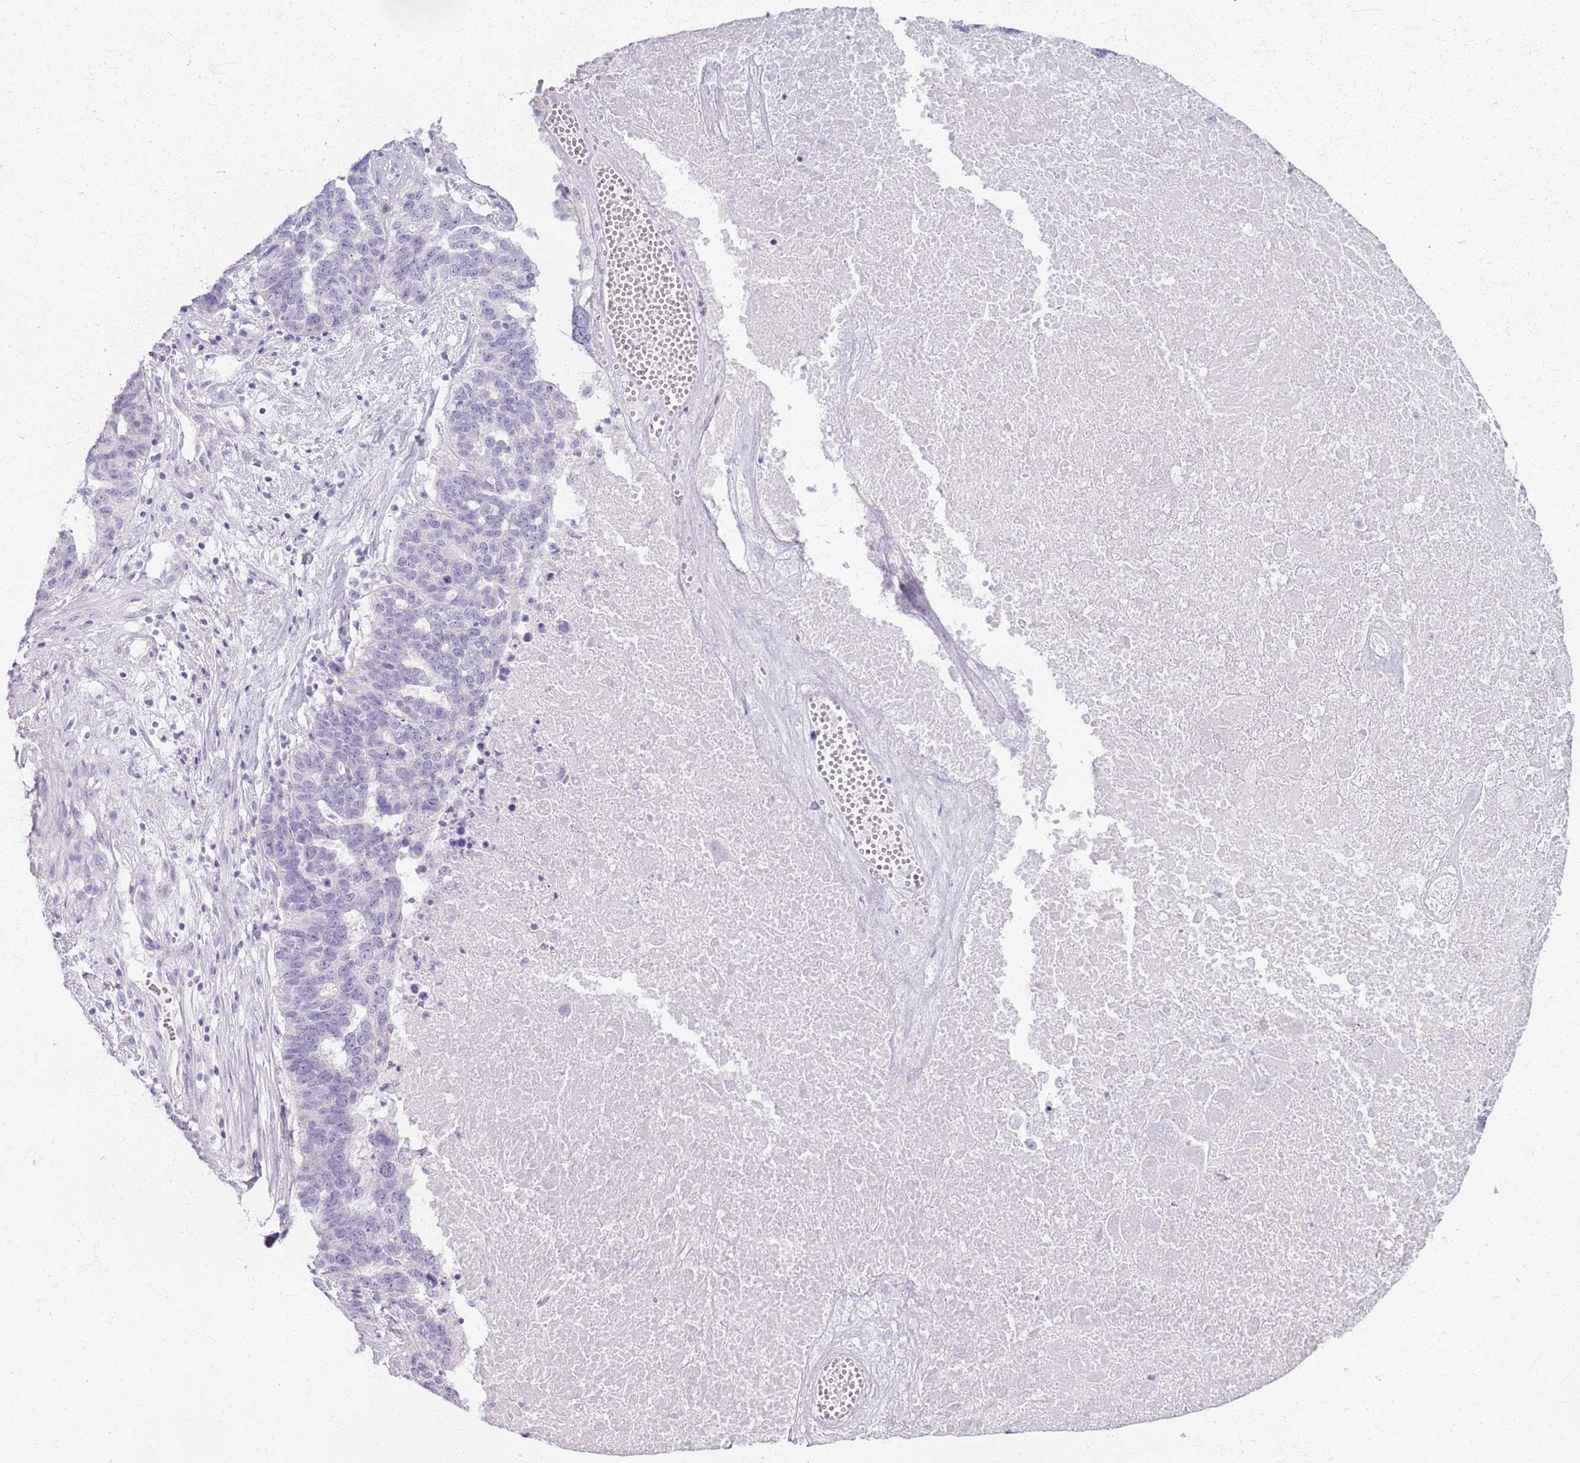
{"staining": {"intensity": "negative", "quantity": "none", "location": "none"}, "tissue": "ovarian cancer", "cell_type": "Tumor cells", "image_type": "cancer", "snomed": [{"axis": "morphology", "description": "Cystadenocarcinoma, serous, NOS"}, {"axis": "topography", "description": "Ovary"}], "caption": "The immunohistochemistry micrograph has no significant expression in tumor cells of serous cystadenocarcinoma (ovarian) tissue.", "gene": "CSRP3", "patient": {"sex": "female", "age": 59}}